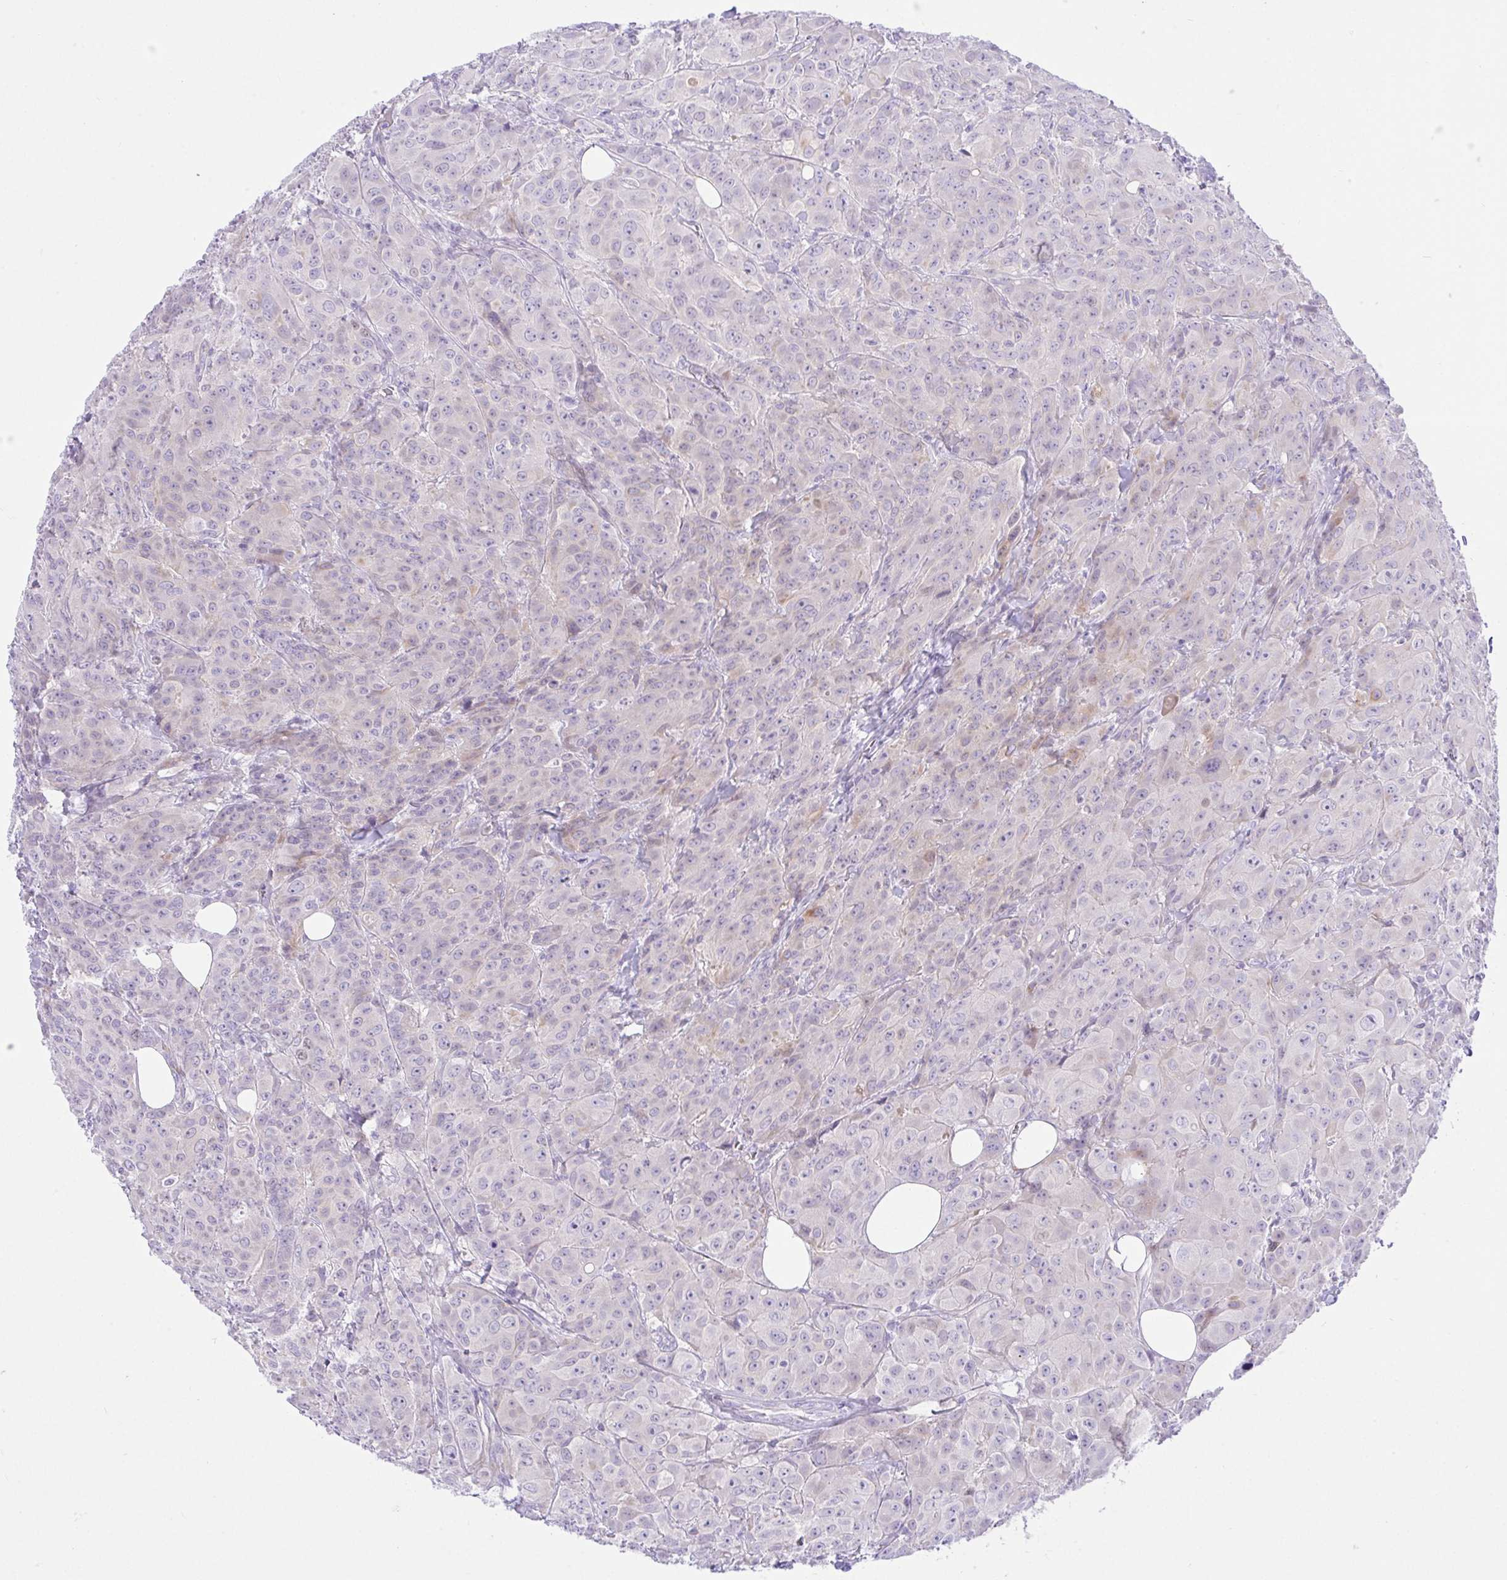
{"staining": {"intensity": "negative", "quantity": "none", "location": "none"}, "tissue": "breast cancer", "cell_type": "Tumor cells", "image_type": "cancer", "snomed": [{"axis": "morphology", "description": "Normal tissue, NOS"}, {"axis": "morphology", "description": "Duct carcinoma"}, {"axis": "topography", "description": "Breast"}], "caption": "This is a photomicrograph of immunohistochemistry staining of breast cancer (intraductal carcinoma), which shows no positivity in tumor cells.", "gene": "ZNF101", "patient": {"sex": "female", "age": 43}}